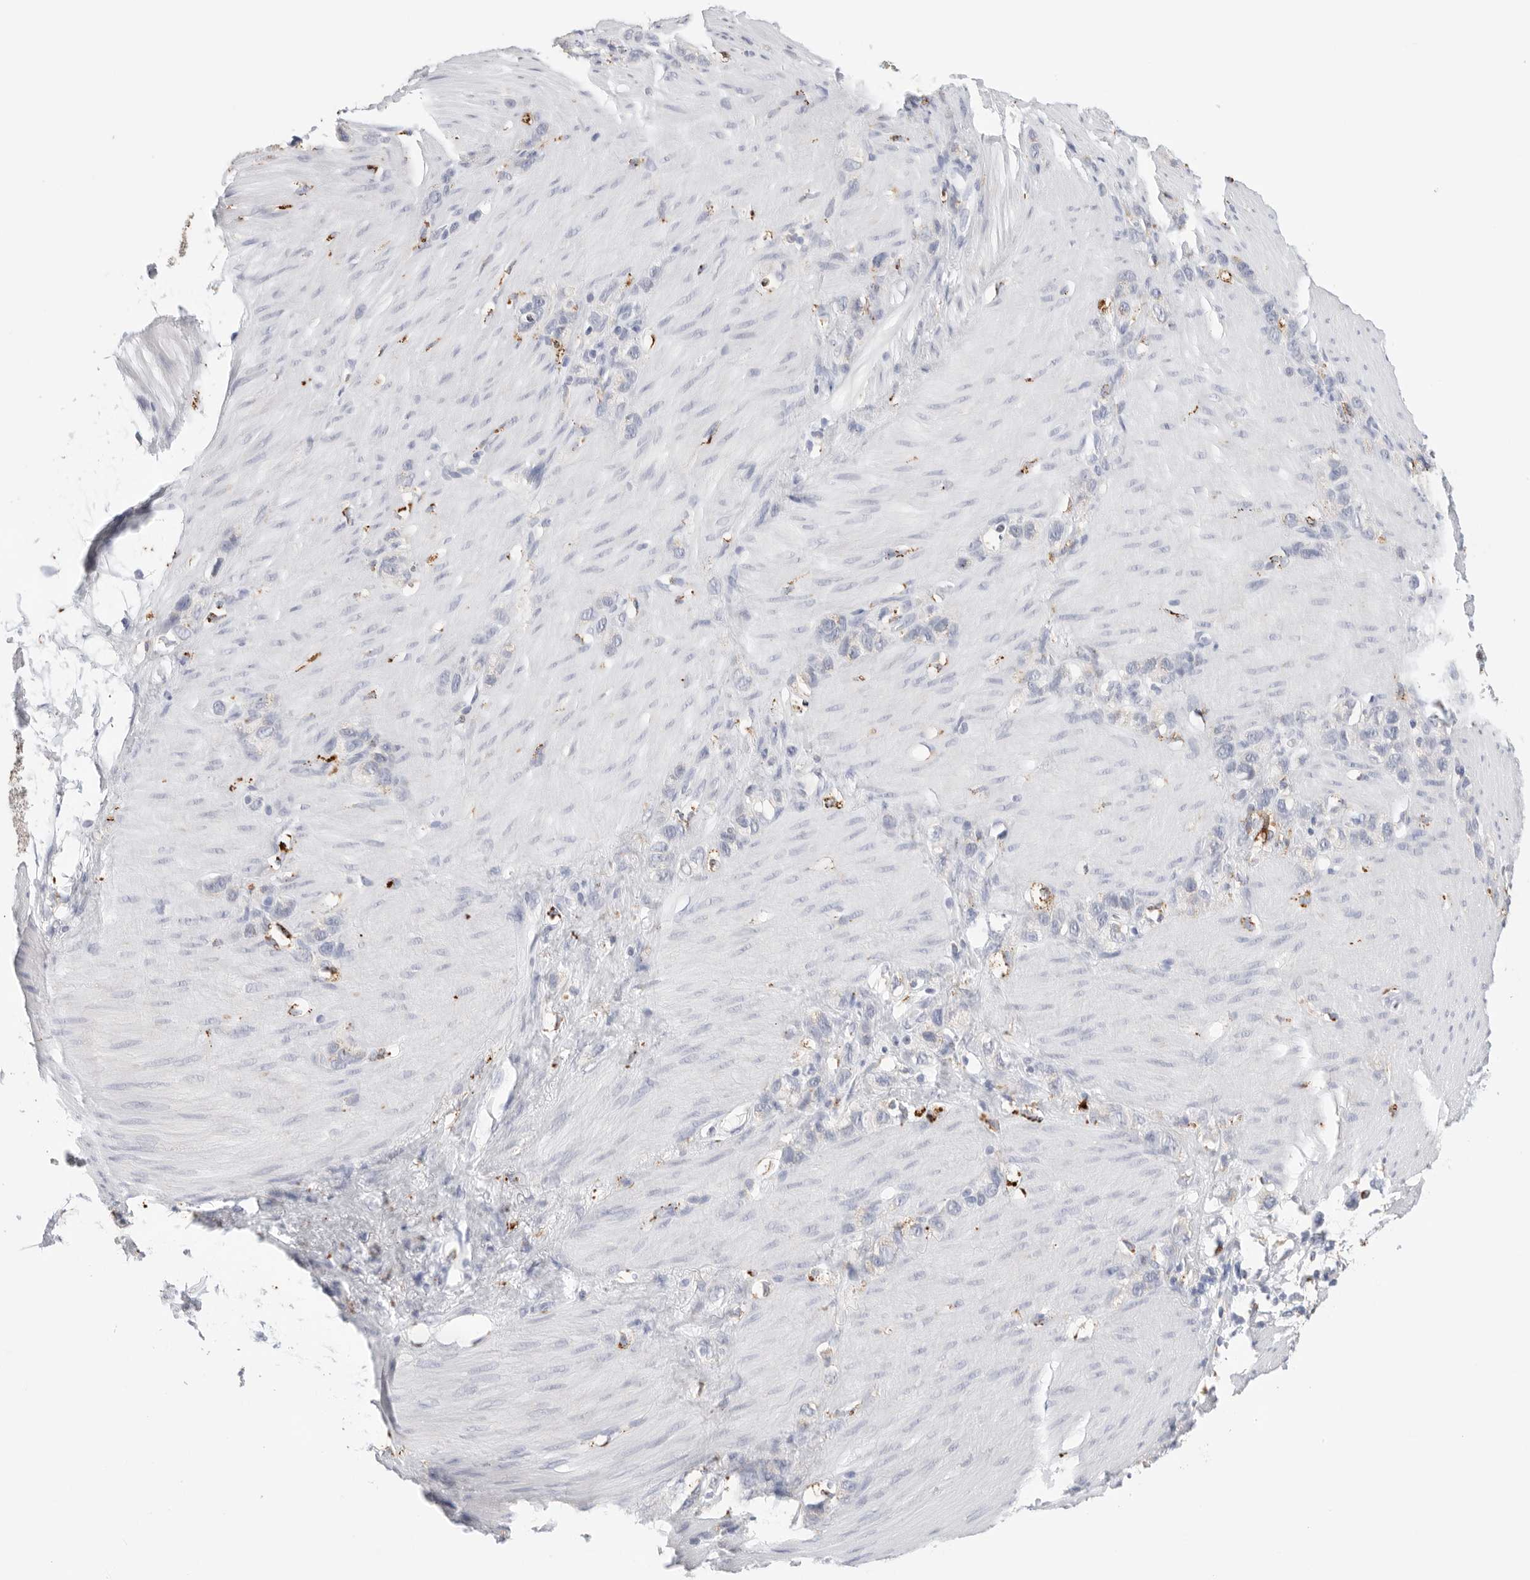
{"staining": {"intensity": "moderate", "quantity": "<25%", "location": "cytoplasmic/membranous"}, "tissue": "stomach cancer", "cell_type": "Tumor cells", "image_type": "cancer", "snomed": [{"axis": "morphology", "description": "Normal tissue, NOS"}, {"axis": "morphology", "description": "Adenocarcinoma, NOS"}, {"axis": "morphology", "description": "Adenocarcinoma, High grade"}, {"axis": "topography", "description": "Stomach, upper"}, {"axis": "topography", "description": "Stomach"}], "caption": "A low amount of moderate cytoplasmic/membranous staining is appreciated in approximately <25% of tumor cells in adenocarcinoma (stomach) tissue.", "gene": "GGH", "patient": {"sex": "female", "age": 65}}